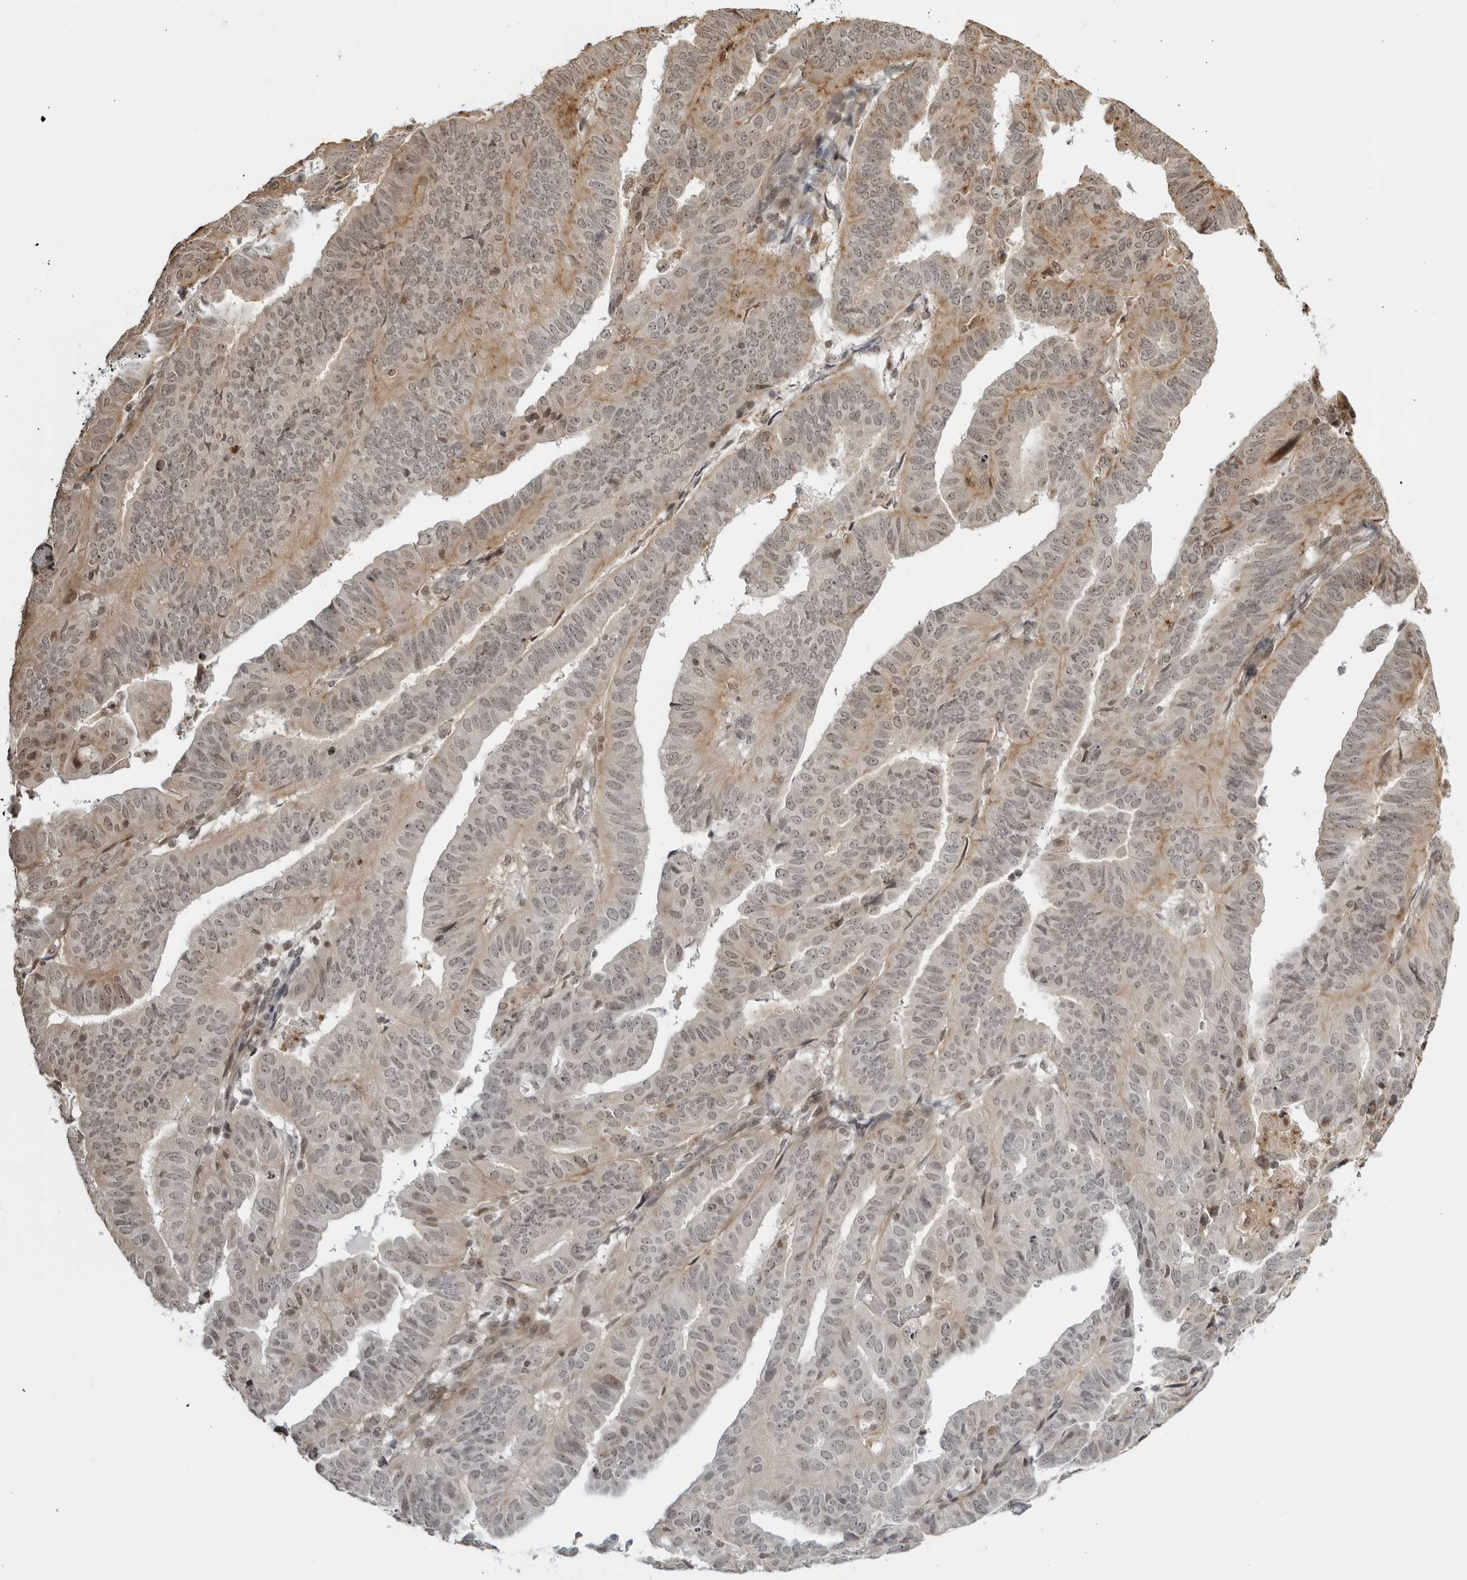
{"staining": {"intensity": "weak", "quantity": "<25%", "location": "cytoplasmic/membranous"}, "tissue": "endometrial cancer", "cell_type": "Tumor cells", "image_type": "cancer", "snomed": [{"axis": "morphology", "description": "Adenocarcinoma, NOS"}, {"axis": "topography", "description": "Endometrium"}], "caption": "DAB (3,3'-diaminobenzidine) immunohistochemical staining of human endometrial adenocarcinoma demonstrates no significant staining in tumor cells.", "gene": "TCF21", "patient": {"sex": "female", "age": 51}}